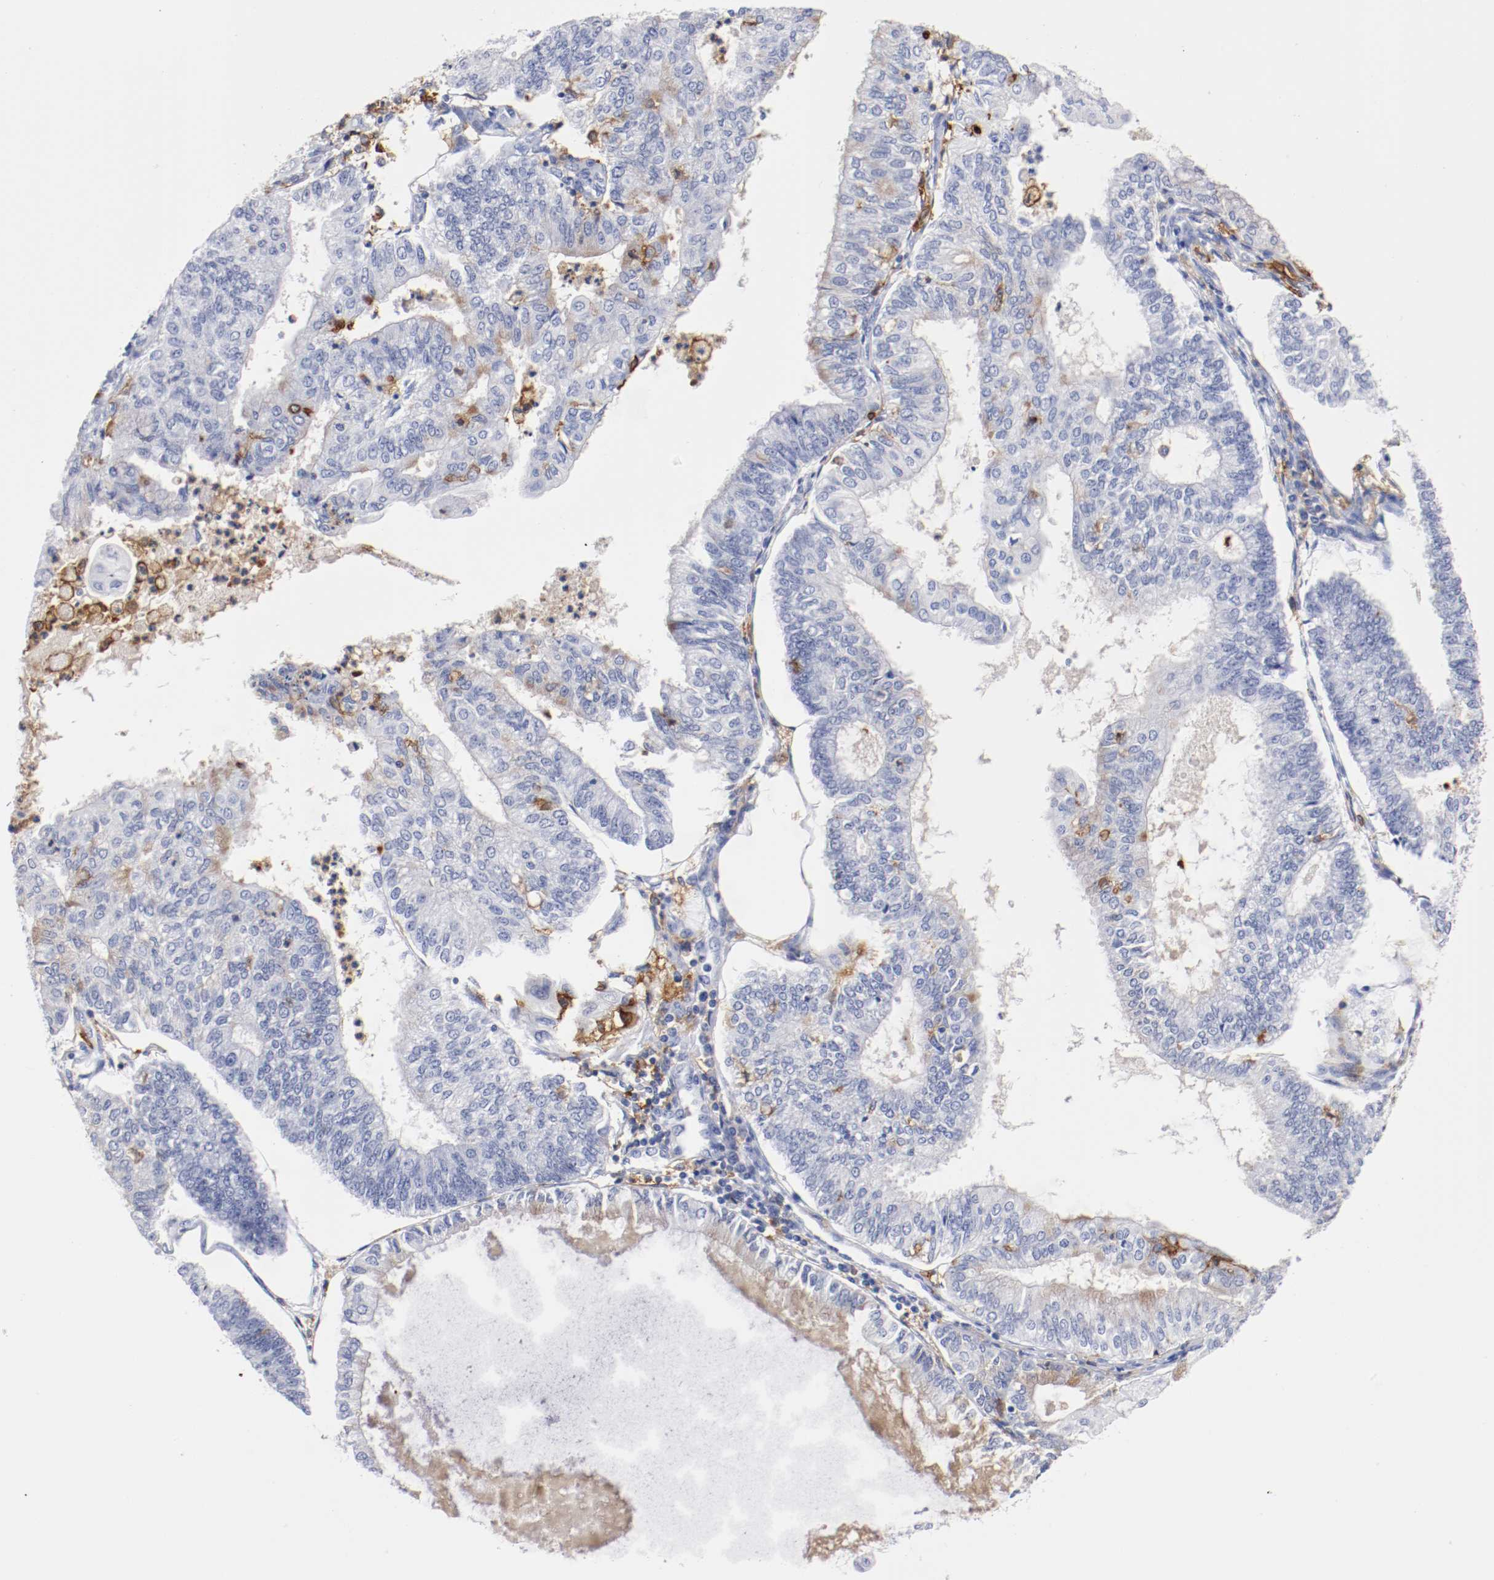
{"staining": {"intensity": "weak", "quantity": "<25%", "location": "cytoplasmic/membranous"}, "tissue": "endometrial cancer", "cell_type": "Tumor cells", "image_type": "cancer", "snomed": [{"axis": "morphology", "description": "Adenocarcinoma, NOS"}, {"axis": "topography", "description": "Endometrium"}], "caption": "Immunohistochemical staining of endometrial cancer (adenocarcinoma) reveals no significant staining in tumor cells.", "gene": "ITGAX", "patient": {"sex": "female", "age": 59}}